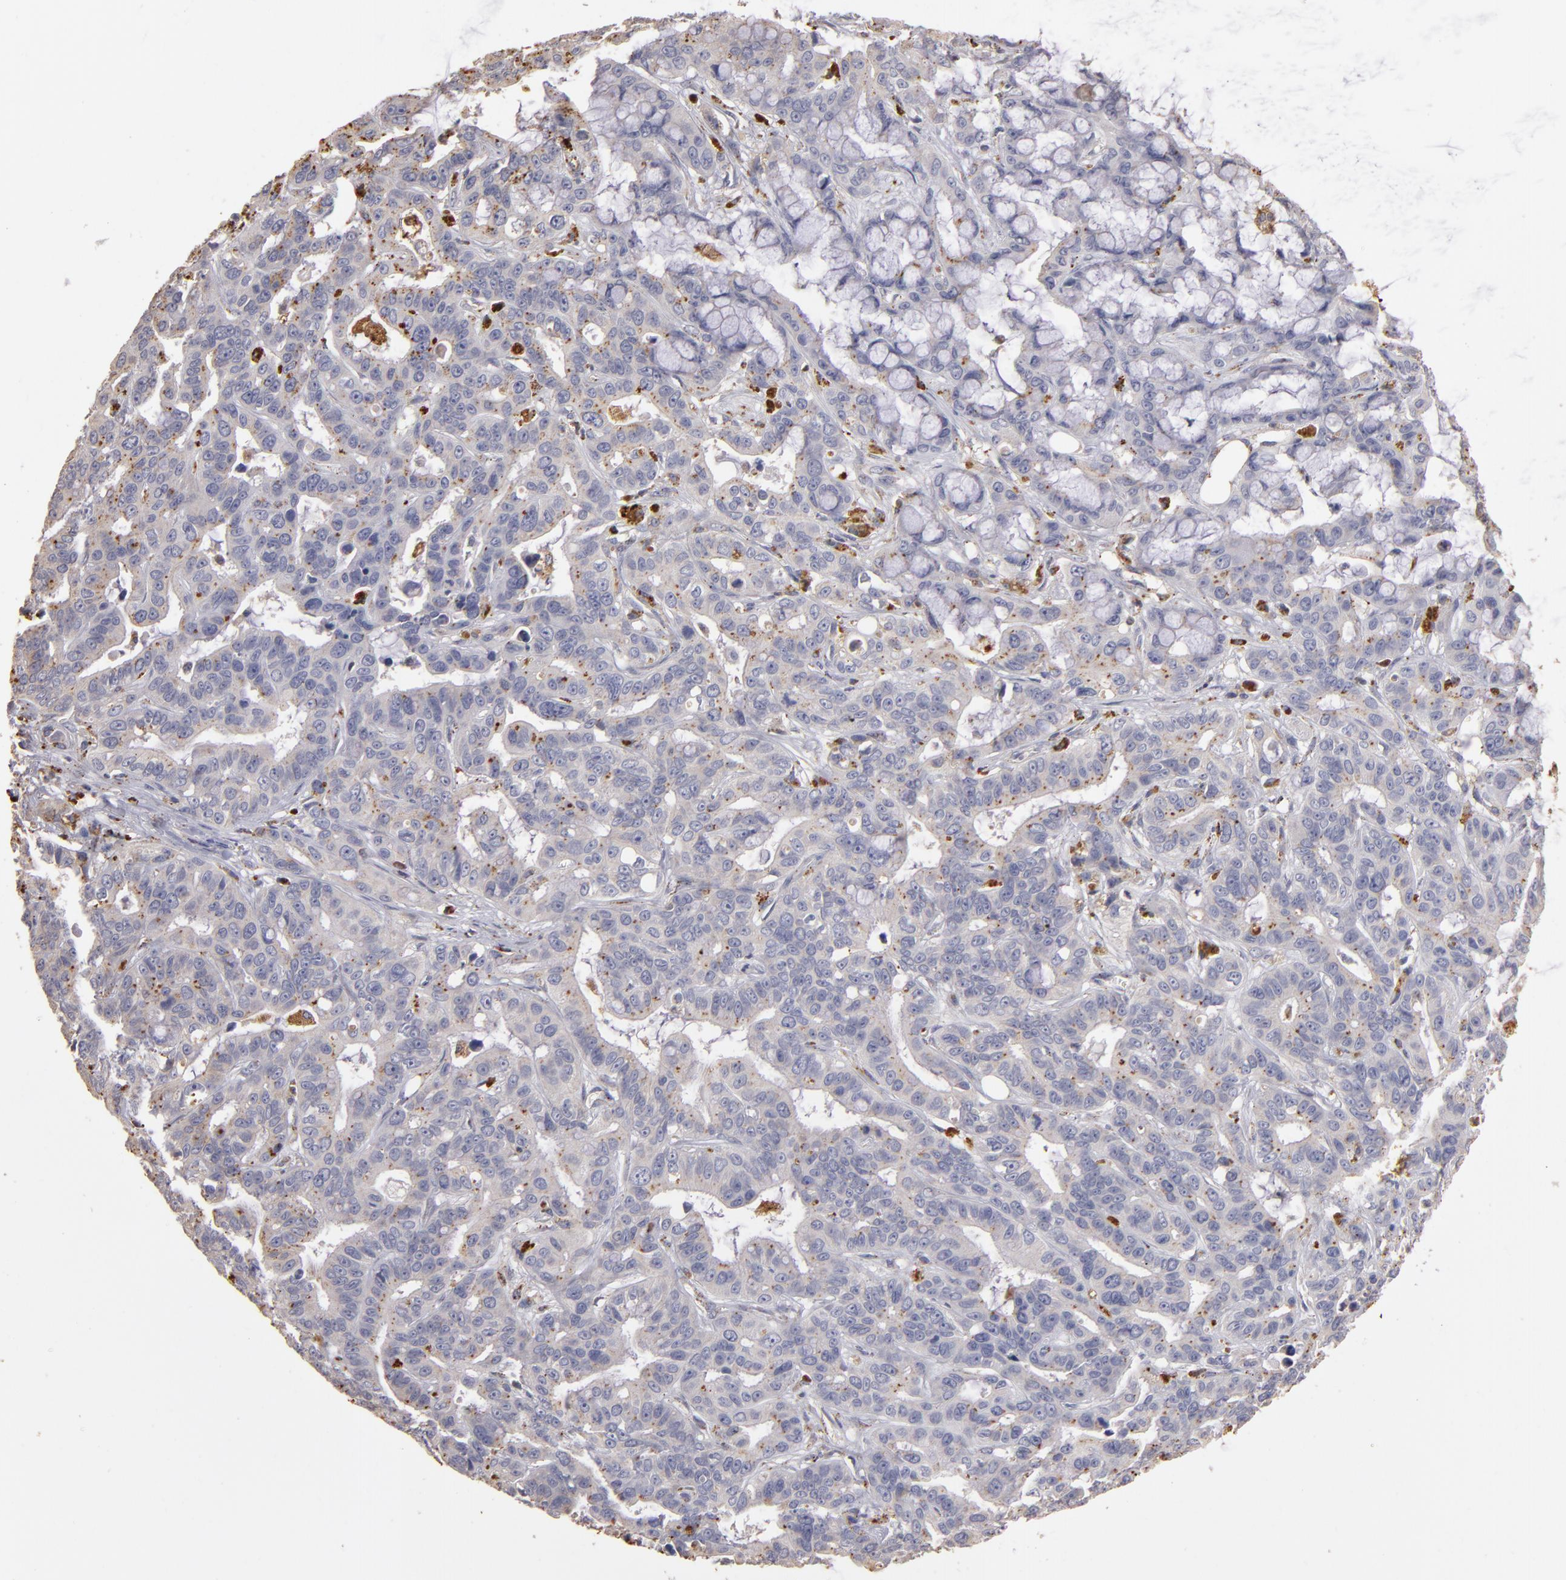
{"staining": {"intensity": "weak", "quantity": "25%-75%", "location": "cytoplasmic/membranous"}, "tissue": "liver cancer", "cell_type": "Tumor cells", "image_type": "cancer", "snomed": [{"axis": "morphology", "description": "Cholangiocarcinoma"}, {"axis": "topography", "description": "Liver"}], "caption": "Weak cytoplasmic/membranous staining is present in approximately 25%-75% of tumor cells in liver cancer (cholangiocarcinoma). (Brightfield microscopy of DAB IHC at high magnification).", "gene": "TRAF1", "patient": {"sex": "female", "age": 65}}